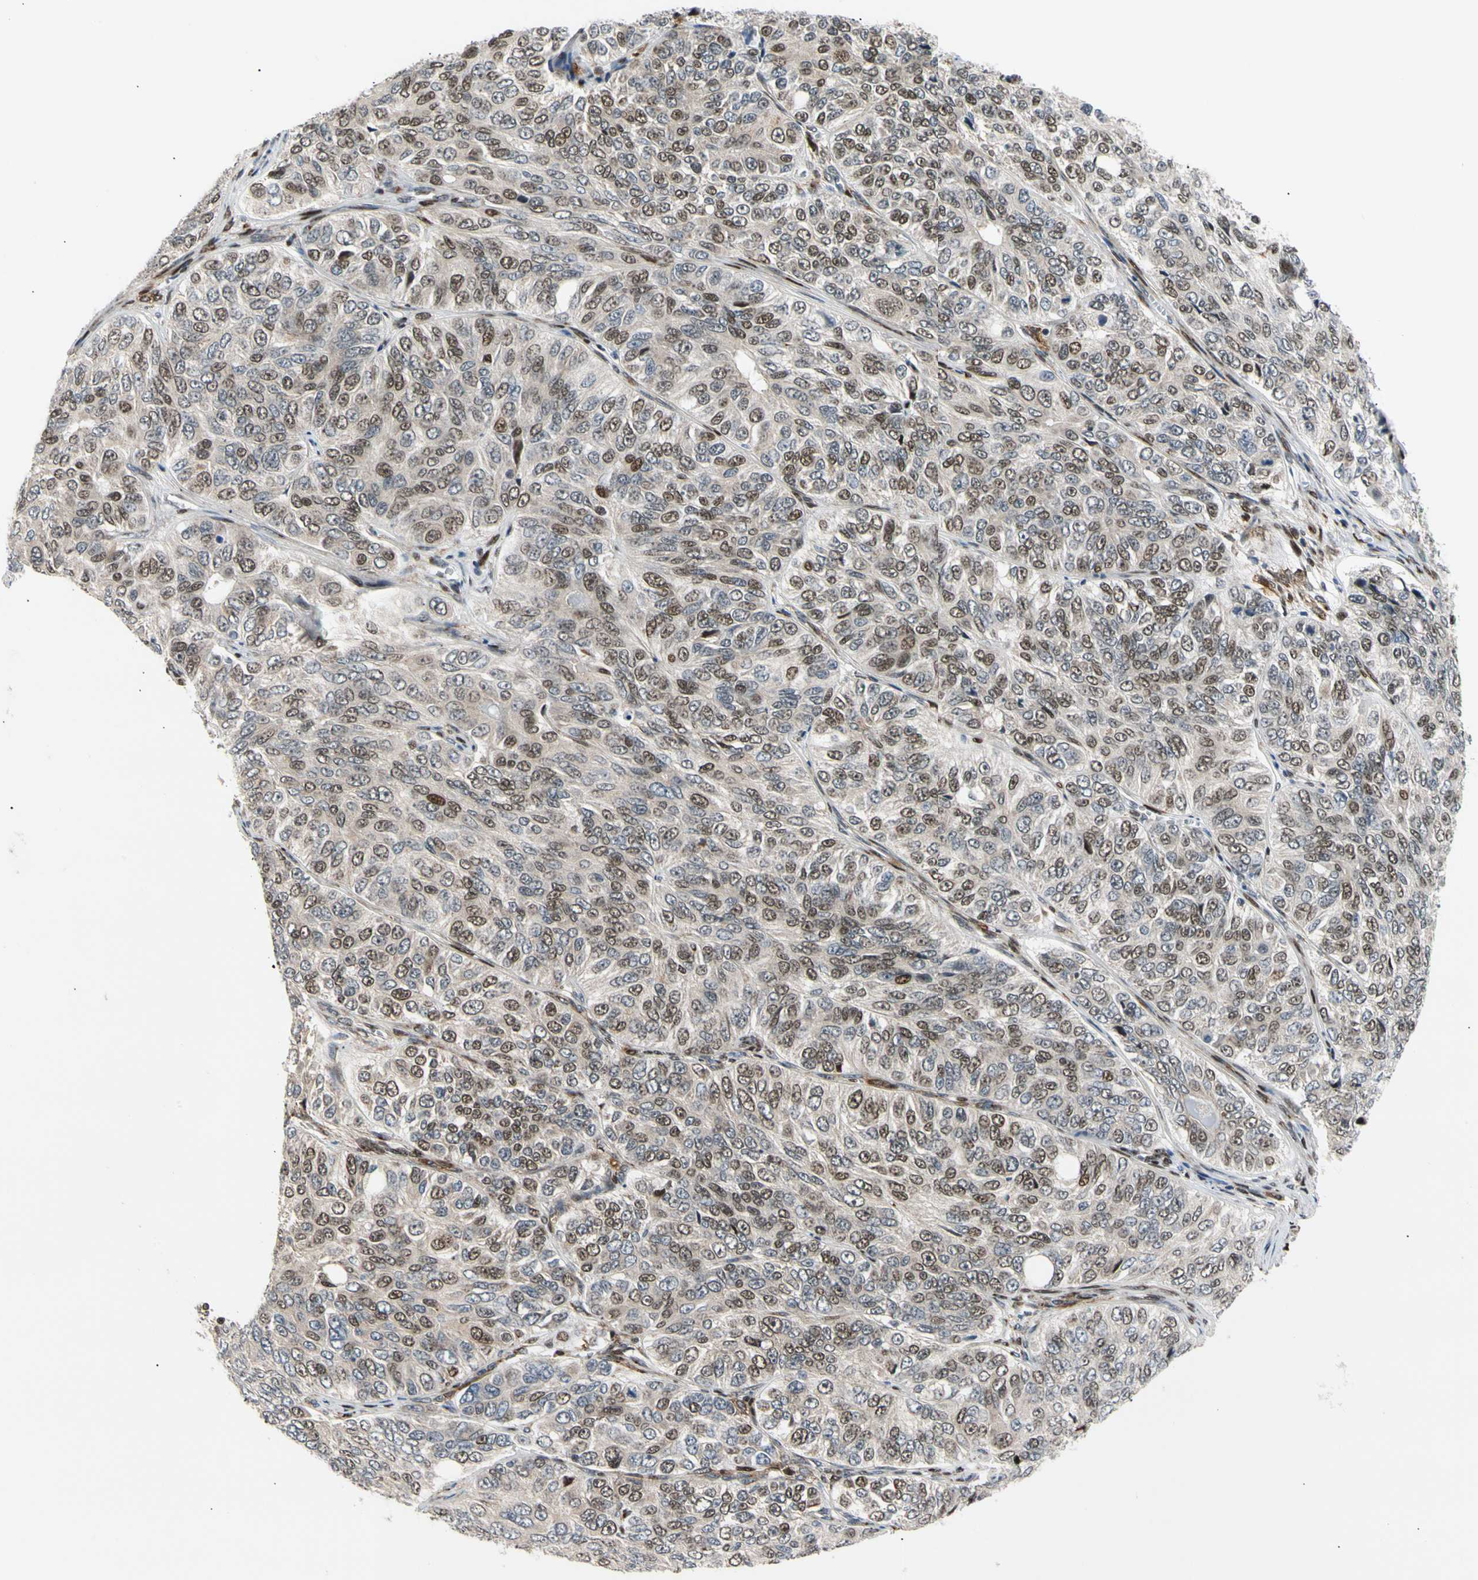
{"staining": {"intensity": "moderate", "quantity": "25%-75%", "location": "nuclear"}, "tissue": "ovarian cancer", "cell_type": "Tumor cells", "image_type": "cancer", "snomed": [{"axis": "morphology", "description": "Carcinoma, endometroid"}, {"axis": "topography", "description": "Ovary"}], "caption": "Immunohistochemistry (IHC) (DAB (3,3'-diaminobenzidine)) staining of endometroid carcinoma (ovarian) demonstrates moderate nuclear protein staining in approximately 25%-75% of tumor cells.", "gene": "E2F1", "patient": {"sex": "female", "age": 51}}